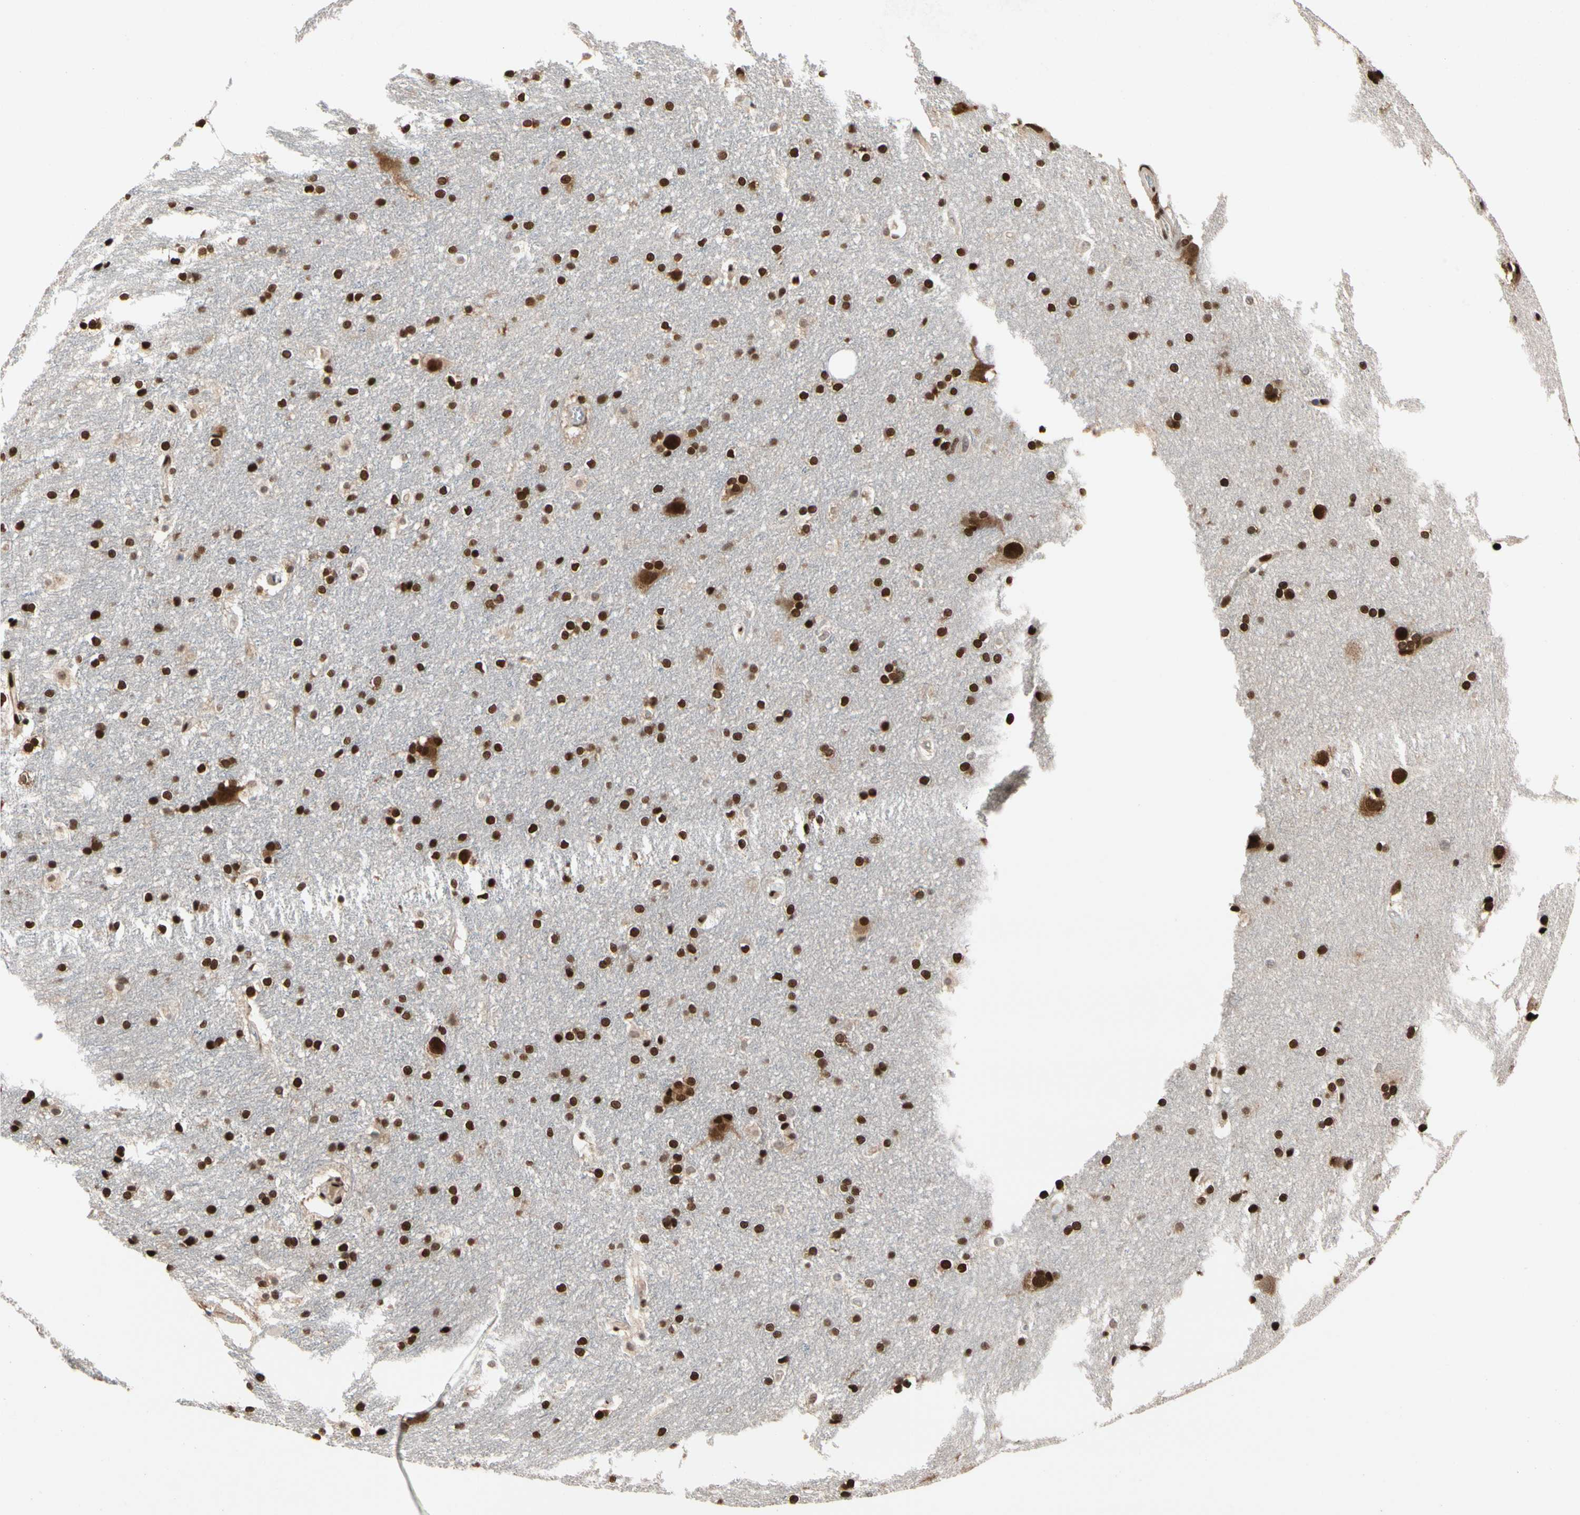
{"staining": {"intensity": "strong", "quantity": ">75%", "location": "nuclear"}, "tissue": "hippocampus", "cell_type": "Glial cells", "image_type": "normal", "snomed": [{"axis": "morphology", "description": "Normal tissue, NOS"}, {"axis": "topography", "description": "Hippocampus"}], "caption": "Brown immunohistochemical staining in benign hippocampus exhibits strong nuclear staining in about >75% of glial cells. Using DAB (3,3'-diaminobenzidine) (brown) and hematoxylin (blue) stains, captured at high magnification using brightfield microscopy.", "gene": "FAM98B", "patient": {"sex": "female", "age": 19}}